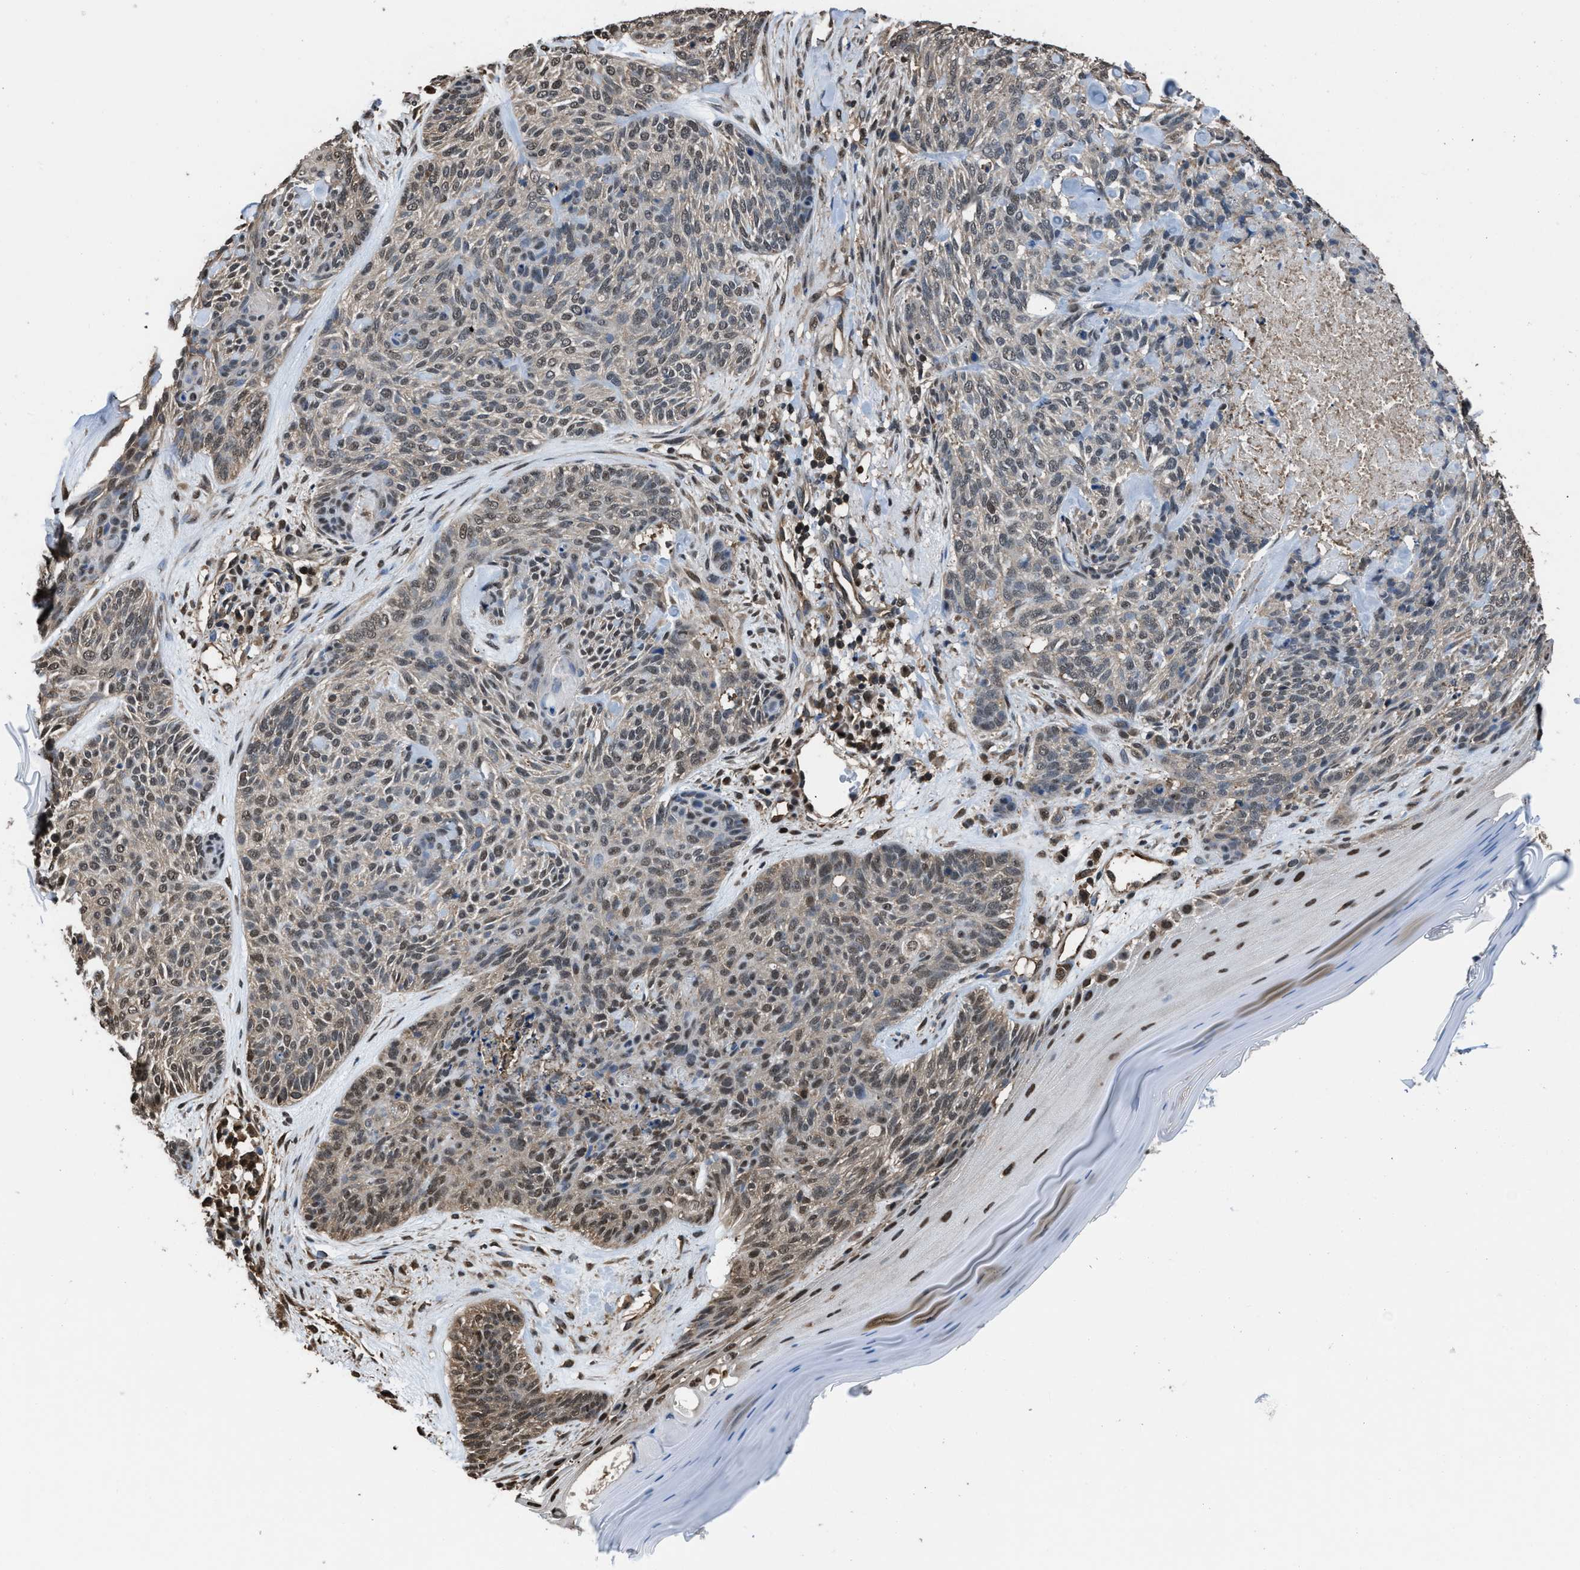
{"staining": {"intensity": "weak", "quantity": "25%-75%", "location": "nuclear"}, "tissue": "skin cancer", "cell_type": "Tumor cells", "image_type": "cancer", "snomed": [{"axis": "morphology", "description": "Basal cell carcinoma"}, {"axis": "topography", "description": "Skin"}], "caption": "High-magnification brightfield microscopy of skin cancer stained with DAB (brown) and counterstained with hematoxylin (blue). tumor cells exhibit weak nuclear positivity is identified in approximately25%-75% of cells.", "gene": "FNTA", "patient": {"sex": "male", "age": 55}}